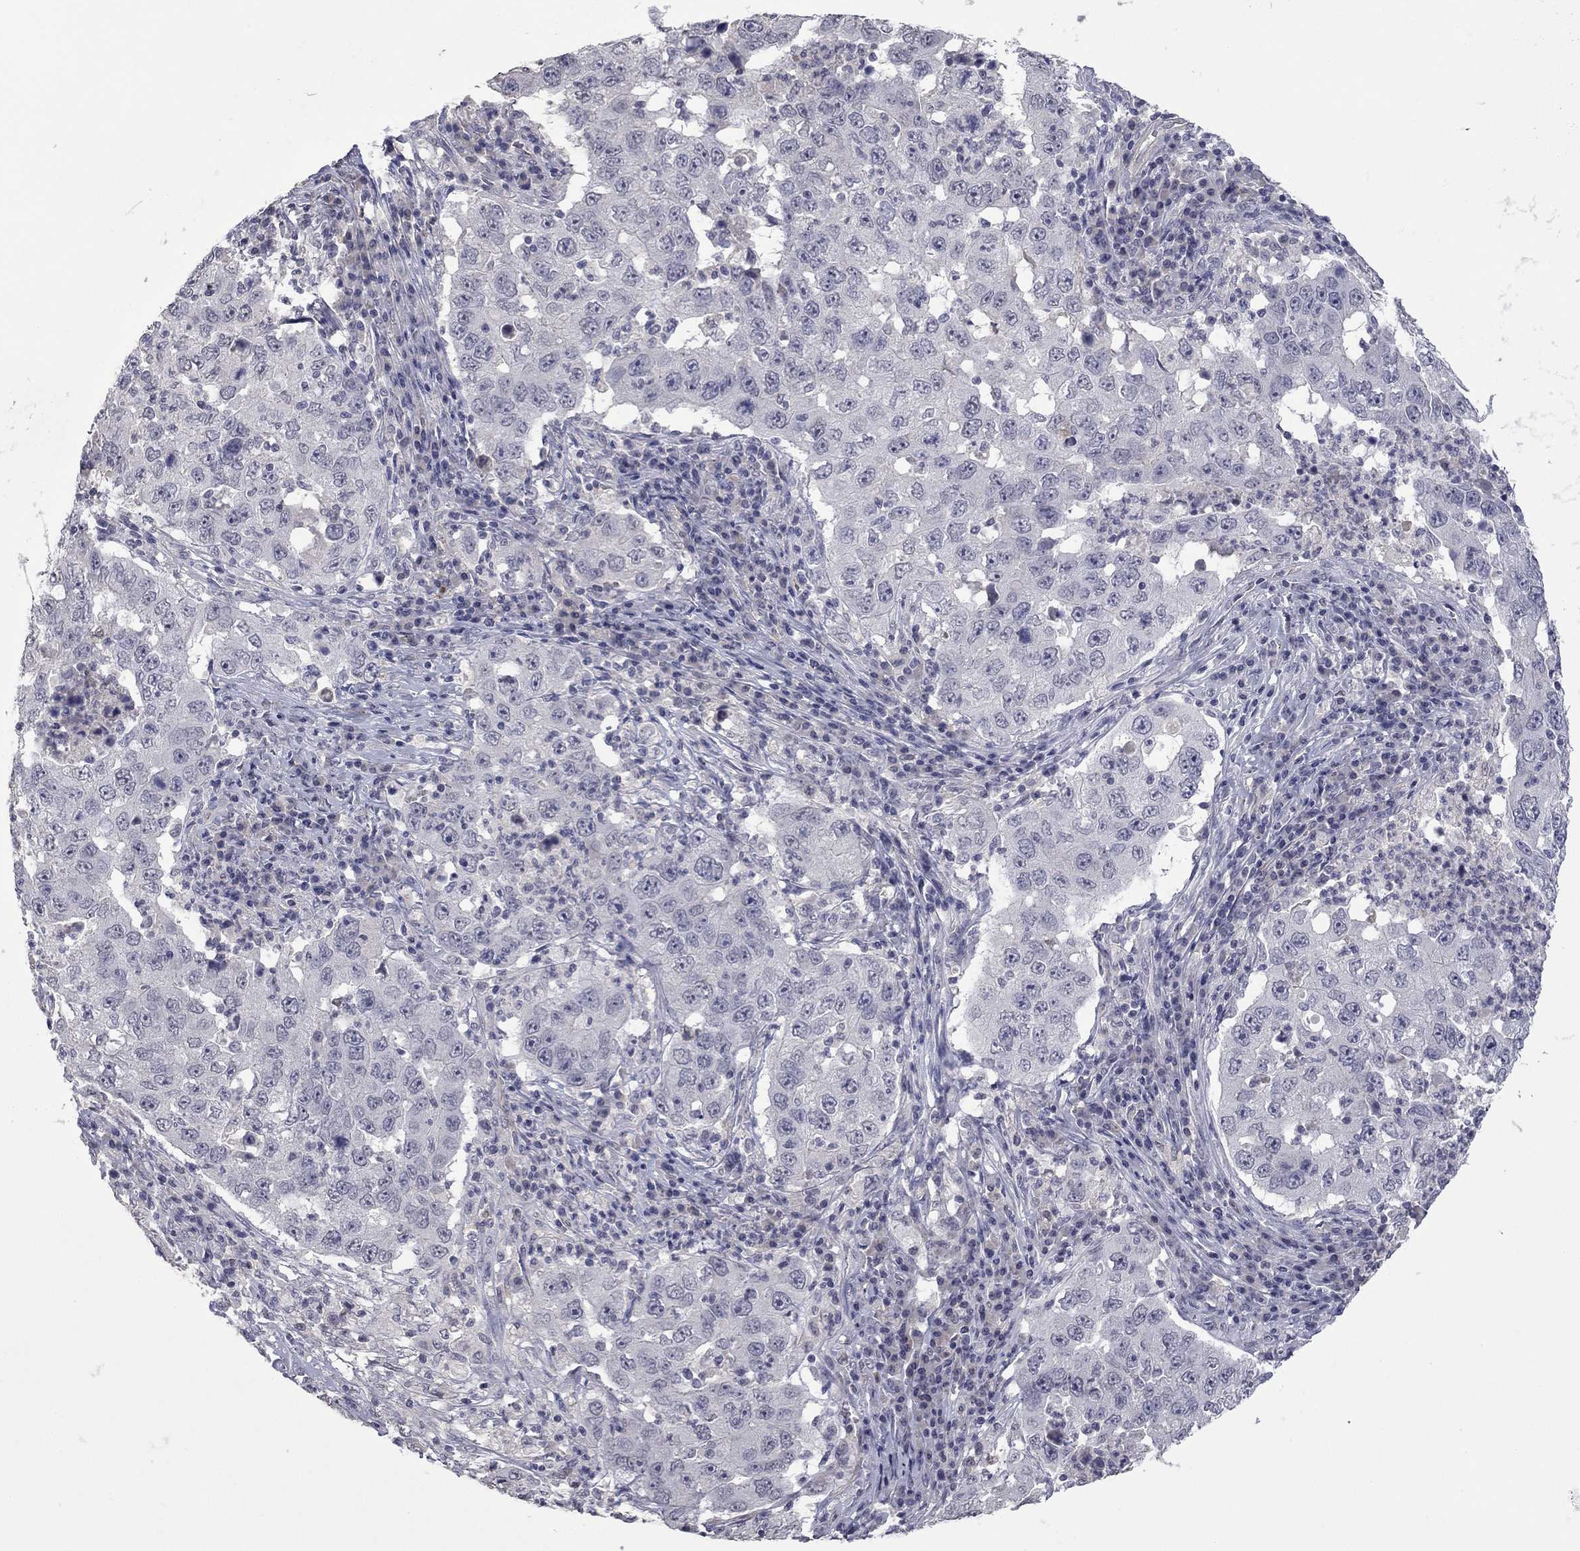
{"staining": {"intensity": "negative", "quantity": "none", "location": "none"}, "tissue": "lung cancer", "cell_type": "Tumor cells", "image_type": "cancer", "snomed": [{"axis": "morphology", "description": "Adenocarcinoma, NOS"}, {"axis": "topography", "description": "Lung"}], "caption": "Tumor cells are negative for brown protein staining in lung cancer.", "gene": "IP6K3", "patient": {"sex": "male", "age": 73}}